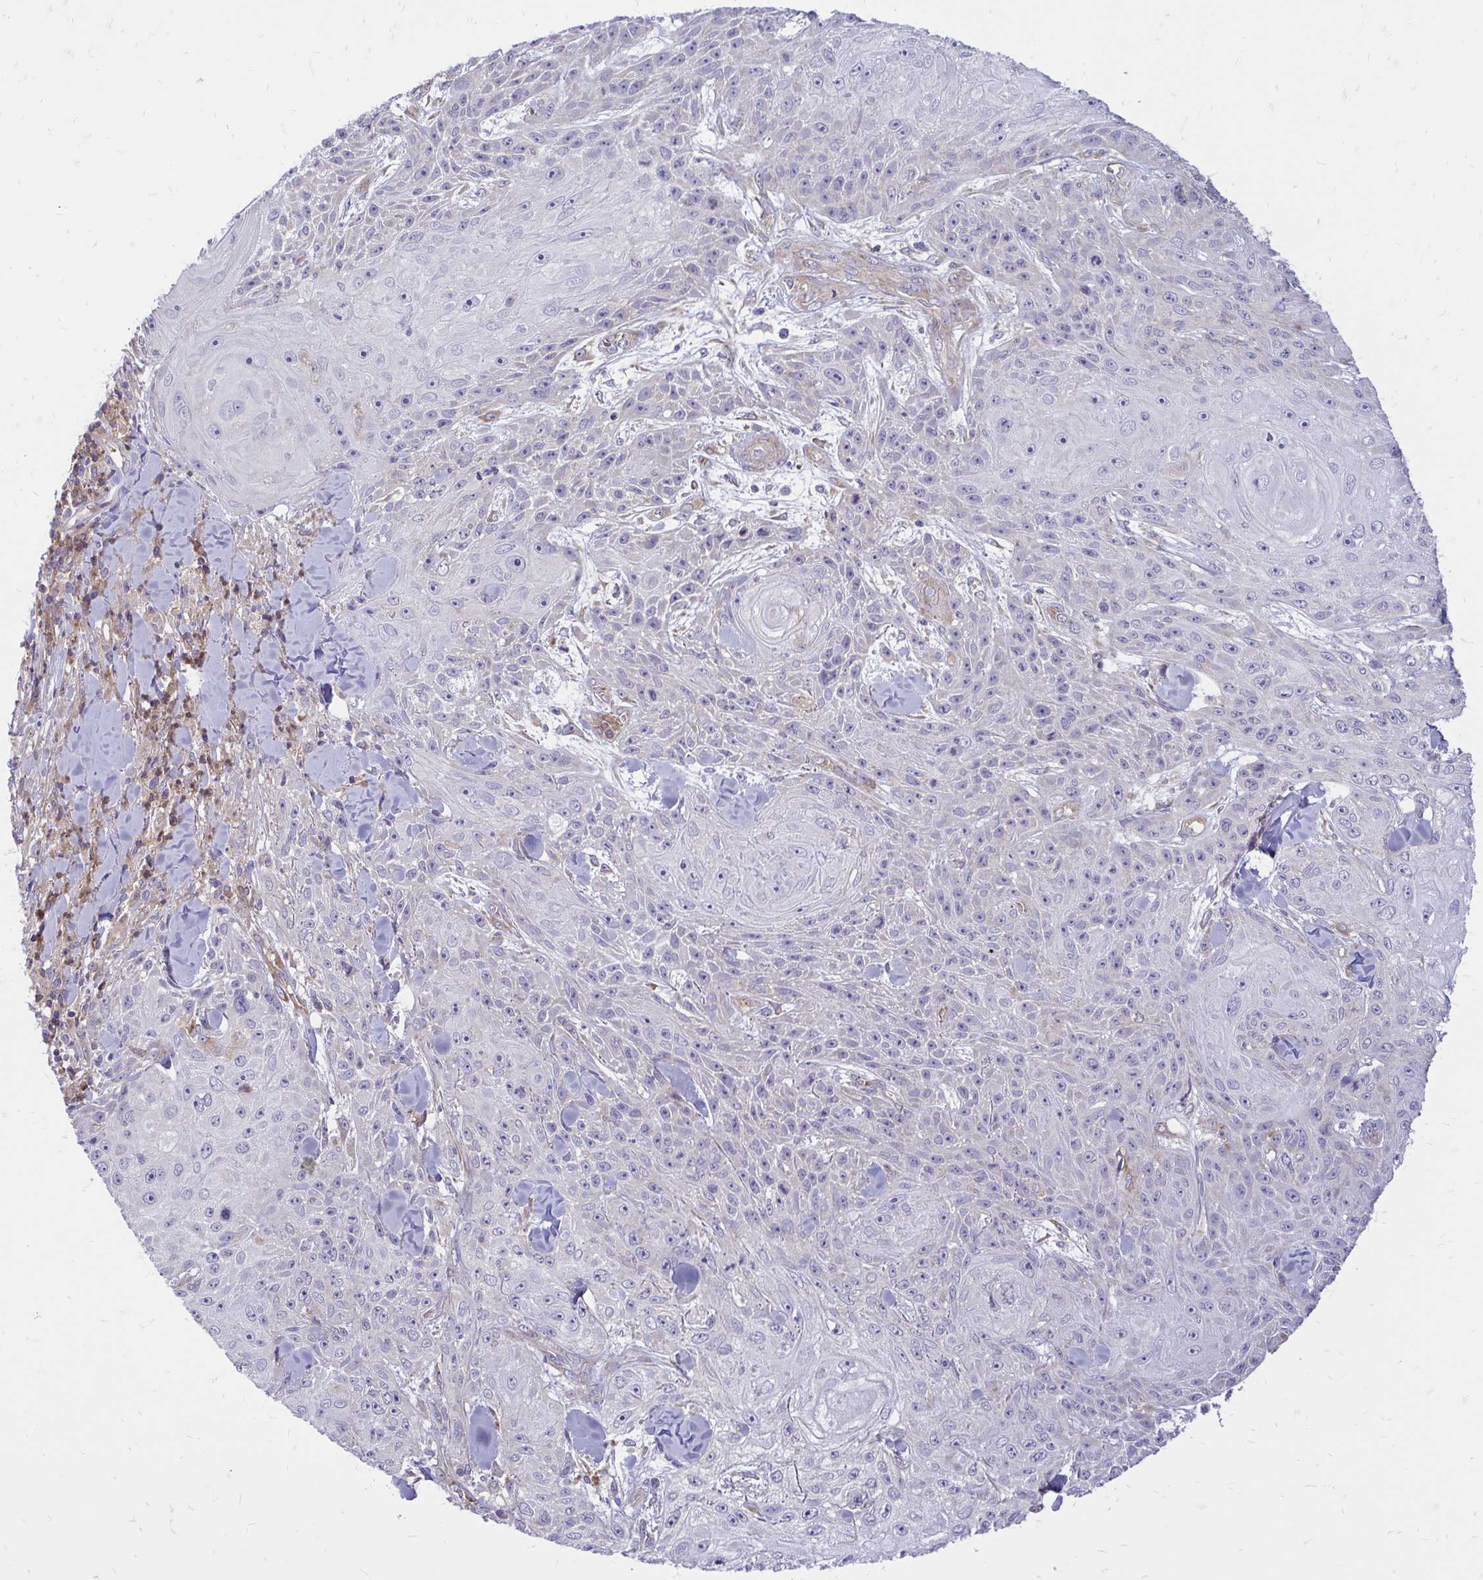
{"staining": {"intensity": "negative", "quantity": "none", "location": "none"}, "tissue": "skin cancer", "cell_type": "Tumor cells", "image_type": "cancer", "snomed": [{"axis": "morphology", "description": "Squamous cell carcinoma, NOS"}, {"axis": "topography", "description": "Skin"}], "caption": "Skin cancer (squamous cell carcinoma) was stained to show a protein in brown. There is no significant positivity in tumor cells.", "gene": "ASAP1", "patient": {"sex": "male", "age": 88}}